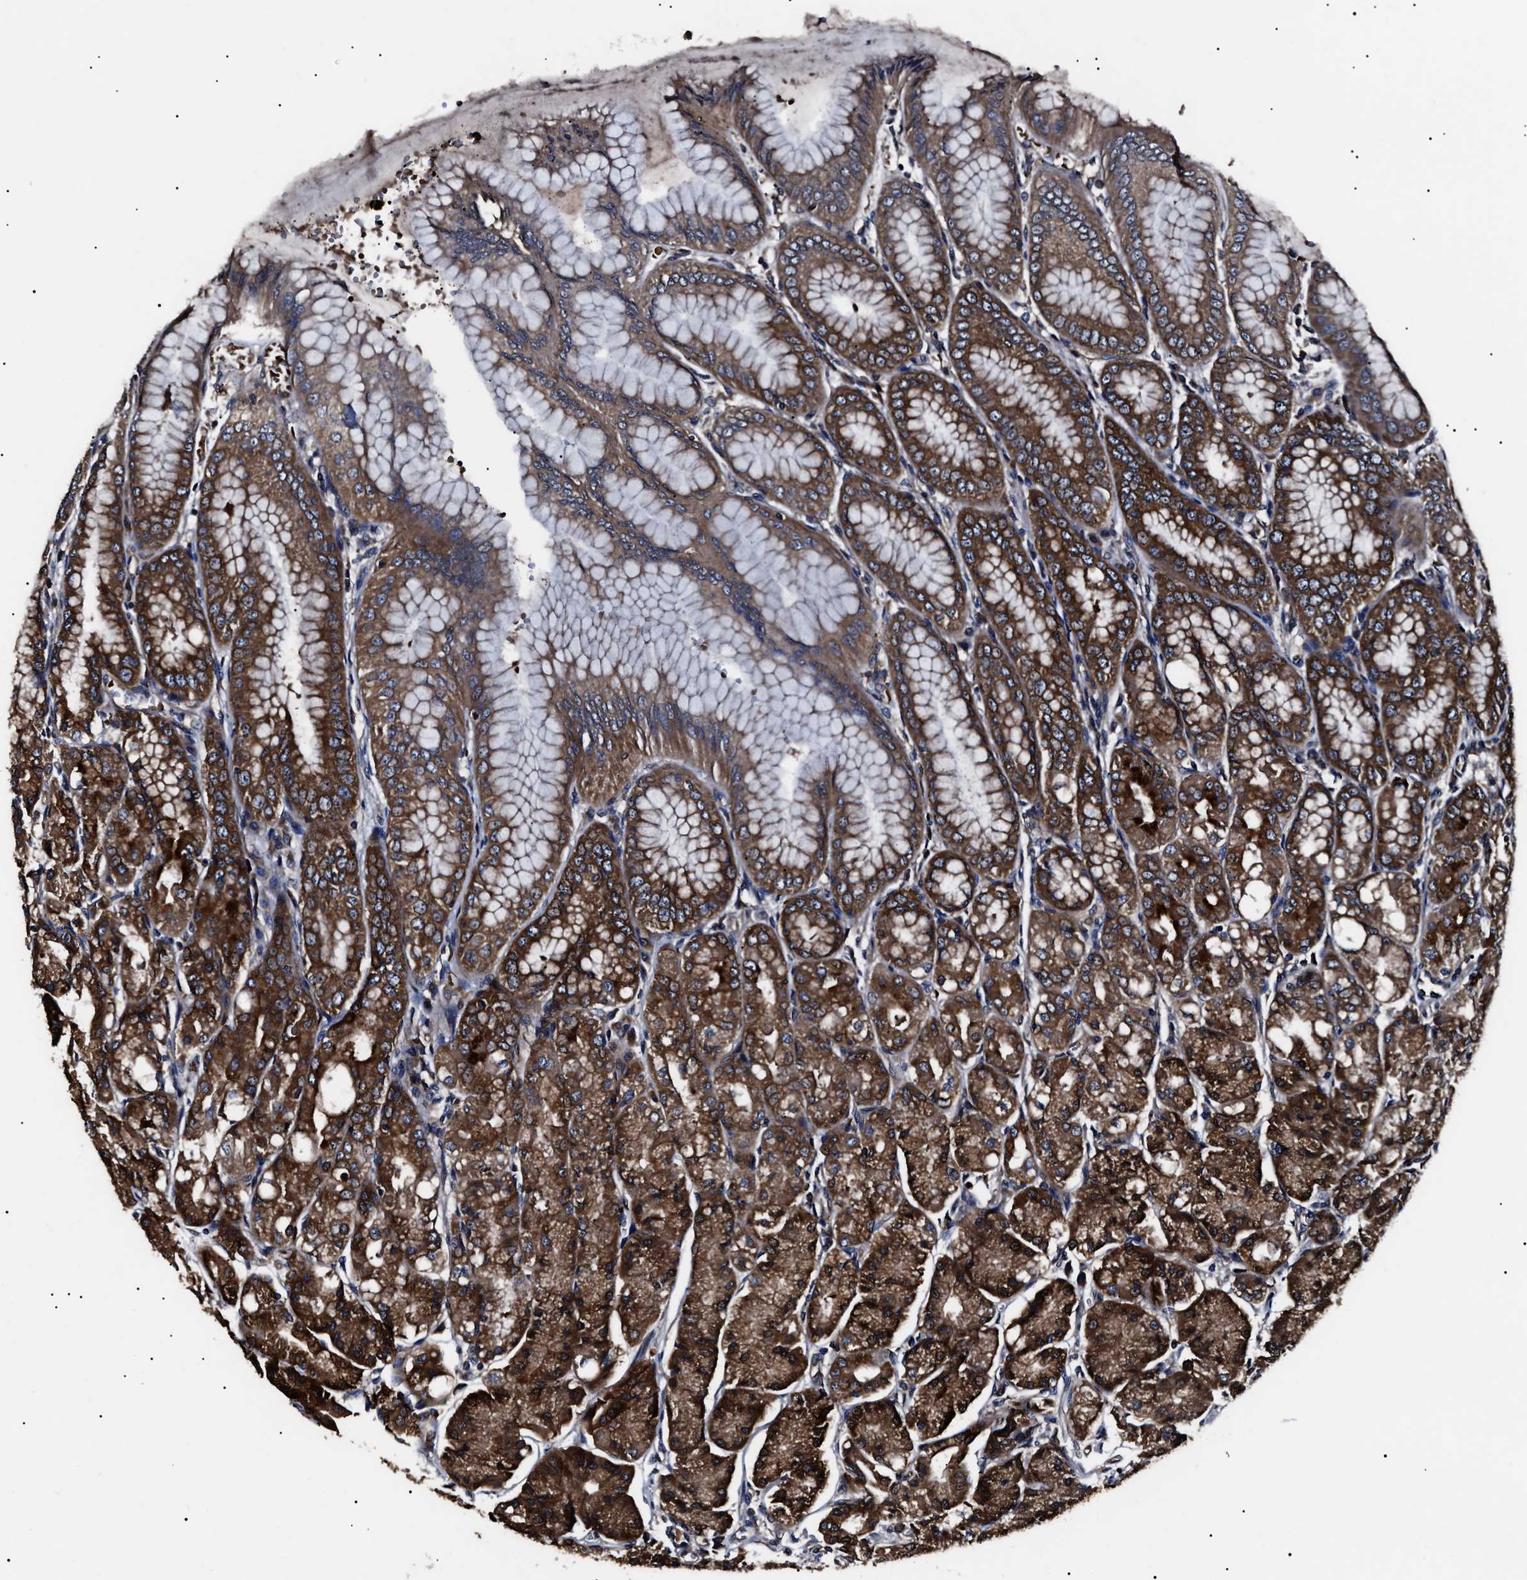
{"staining": {"intensity": "strong", "quantity": ">75%", "location": "cytoplasmic/membranous"}, "tissue": "stomach", "cell_type": "Glandular cells", "image_type": "normal", "snomed": [{"axis": "morphology", "description": "Normal tissue, NOS"}, {"axis": "topography", "description": "Stomach, lower"}], "caption": "Immunohistochemical staining of unremarkable human stomach exhibits >75% levels of strong cytoplasmic/membranous protein positivity in about >75% of glandular cells. (Stains: DAB in brown, nuclei in blue, Microscopy: brightfield microscopy at high magnification).", "gene": "CCT8", "patient": {"sex": "male", "age": 71}}